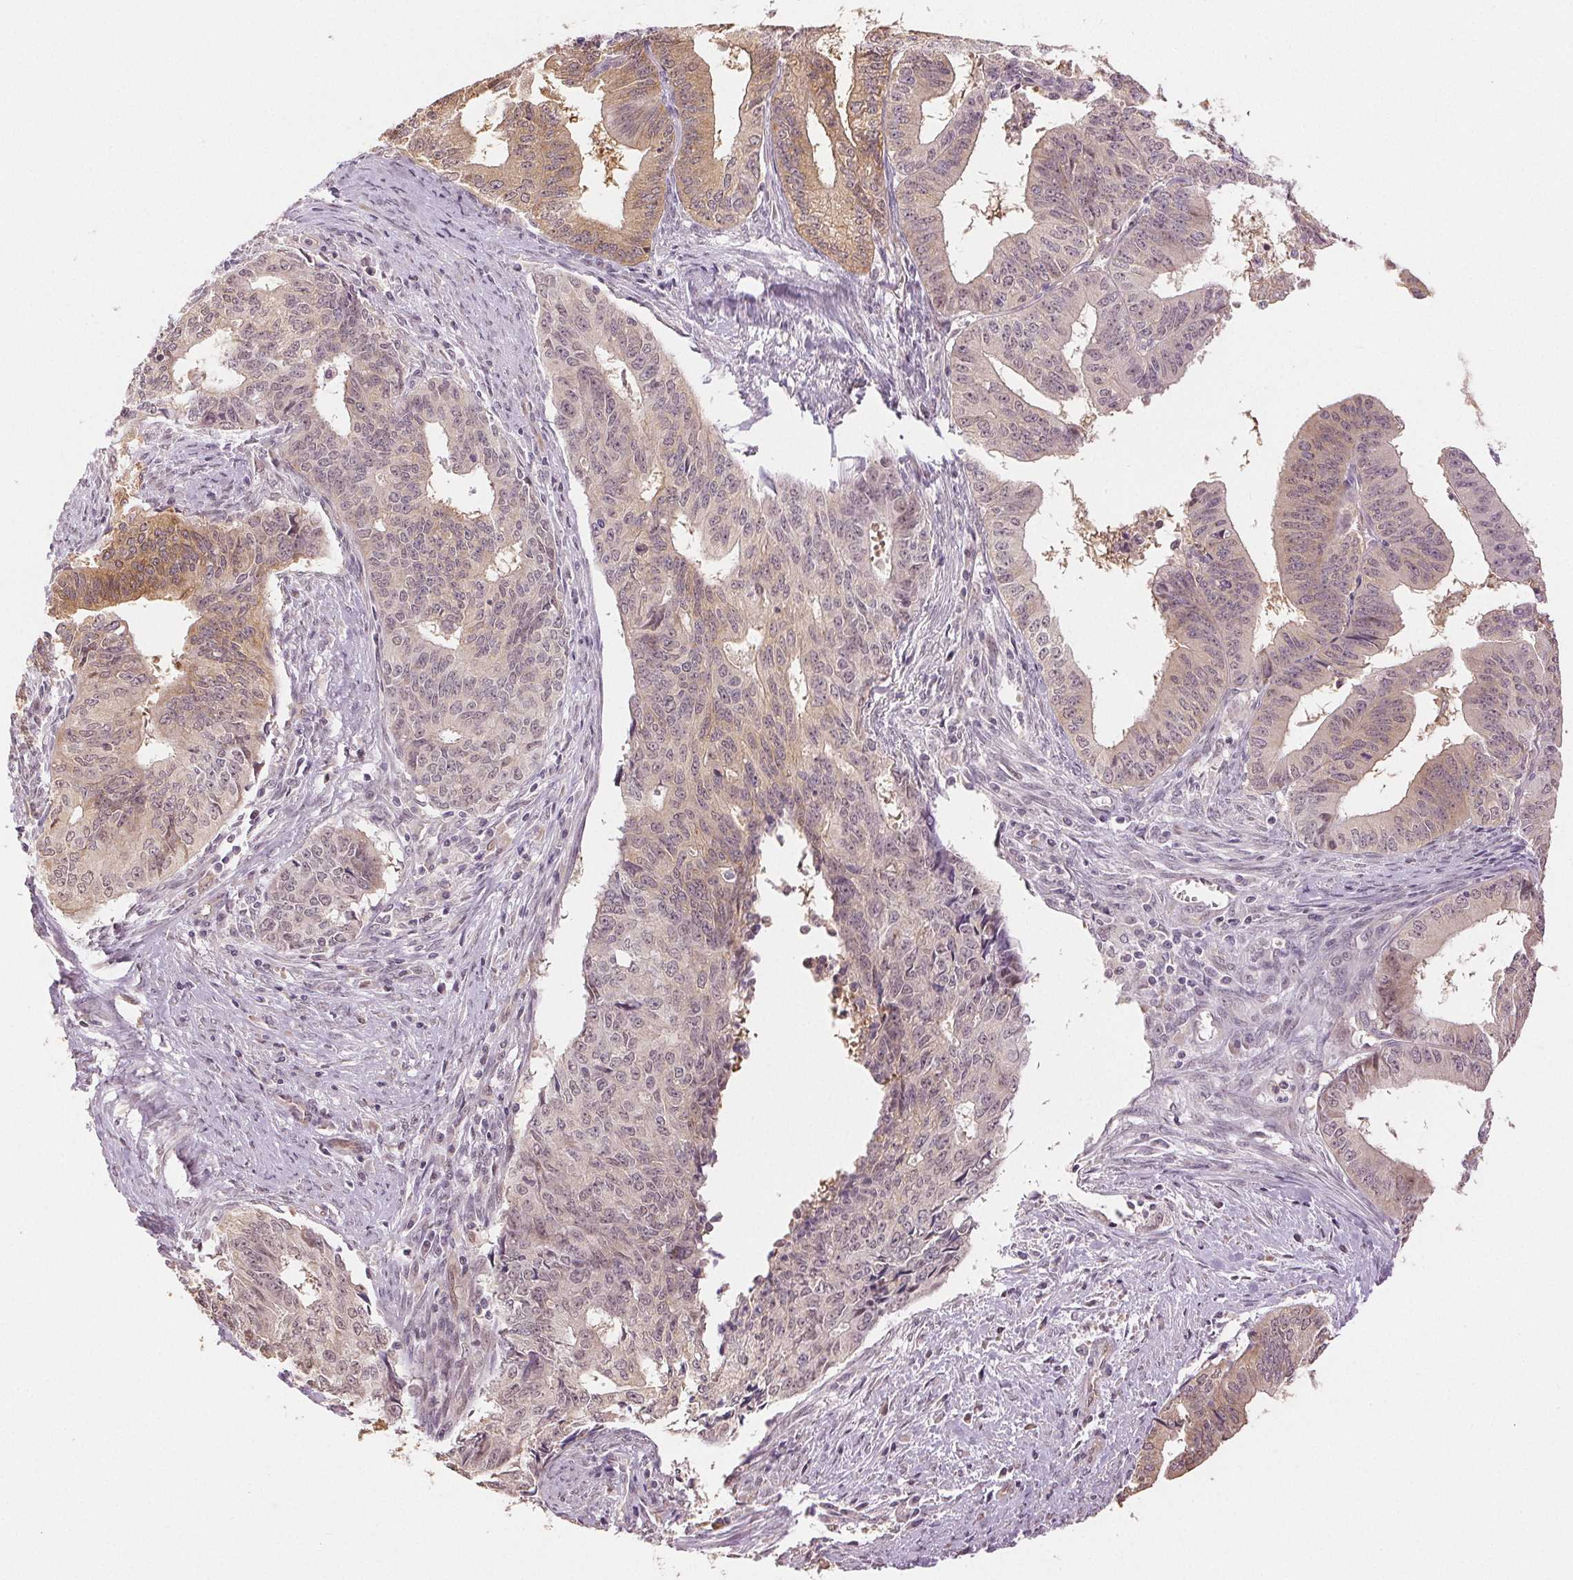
{"staining": {"intensity": "weak", "quantity": "25%-75%", "location": "cytoplasmic/membranous,nuclear"}, "tissue": "endometrial cancer", "cell_type": "Tumor cells", "image_type": "cancer", "snomed": [{"axis": "morphology", "description": "Adenocarcinoma, NOS"}, {"axis": "topography", "description": "Endometrium"}], "caption": "IHC (DAB (3,3'-diaminobenzidine)) staining of endometrial adenocarcinoma shows weak cytoplasmic/membranous and nuclear protein expression in approximately 25%-75% of tumor cells. The staining is performed using DAB (3,3'-diaminobenzidine) brown chromogen to label protein expression. The nuclei are counter-stained blue using hematoxylin.", "gene": "PLCB1", "patient": {"sex": "female", "age": 65}}